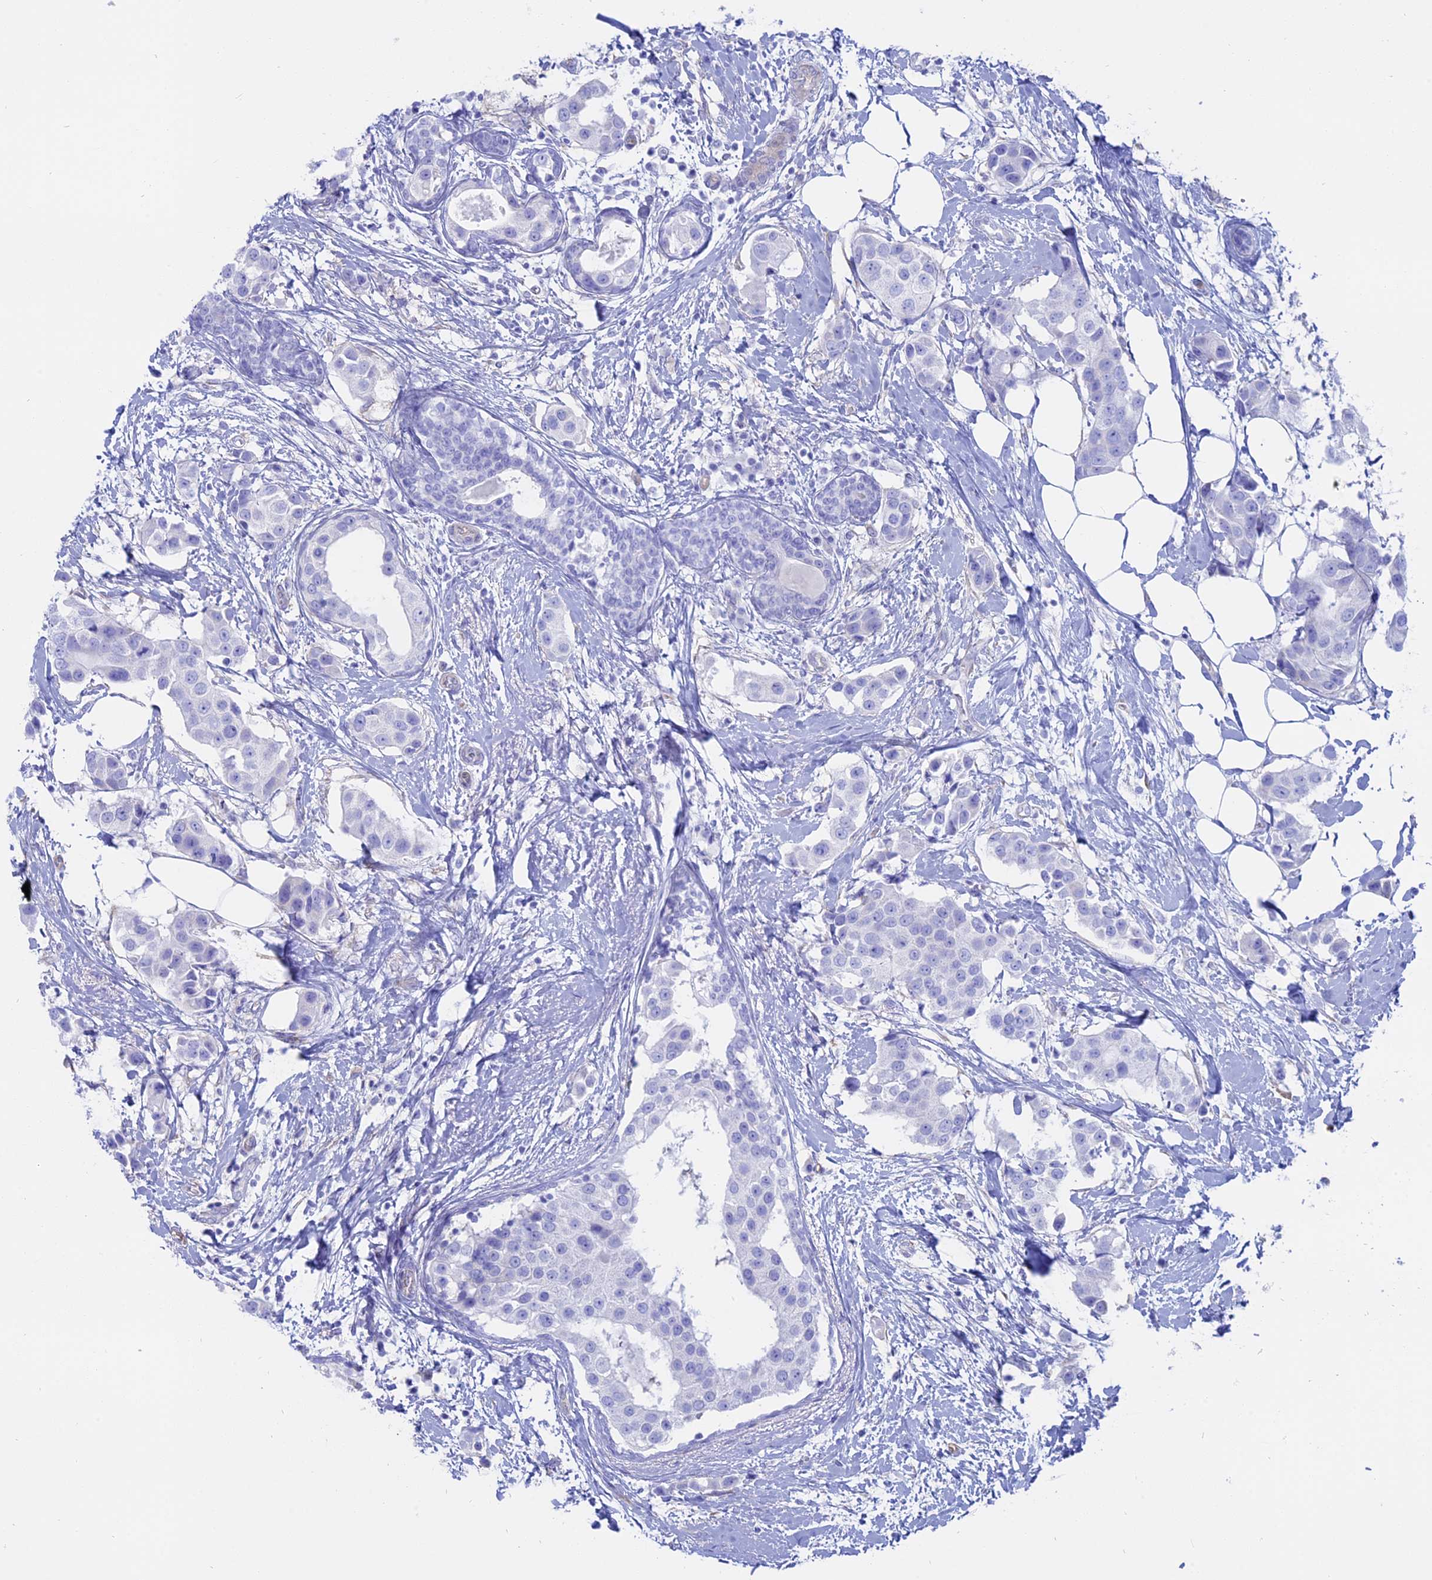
{"staining": {"intensity": "negative", "quantity": "none", "location": "none"}, "tissue": "breast cancer", "cell_type": "Tumor cells", "image_type": "cancer", "snomed": [{"axis": "morphology", "description": "Normal tissue, NOS"}, {"axis": "morphology", "description": "Duct carcinoma"}, {"axis": "topography", "description": "Breast"}], "caption": "IHC photomicrograph of neoplastic tissue: human breast cancer stained with DAB exhibits no significant protein expression in tumor cells. The staining is performed using DAB (3,3'-diaminobenzidine) brown chromogen with nuclei counter-stained in using hematoxylin.", "gene": "OR2AE1", "patient": {"sex": "female", "age": 39}}